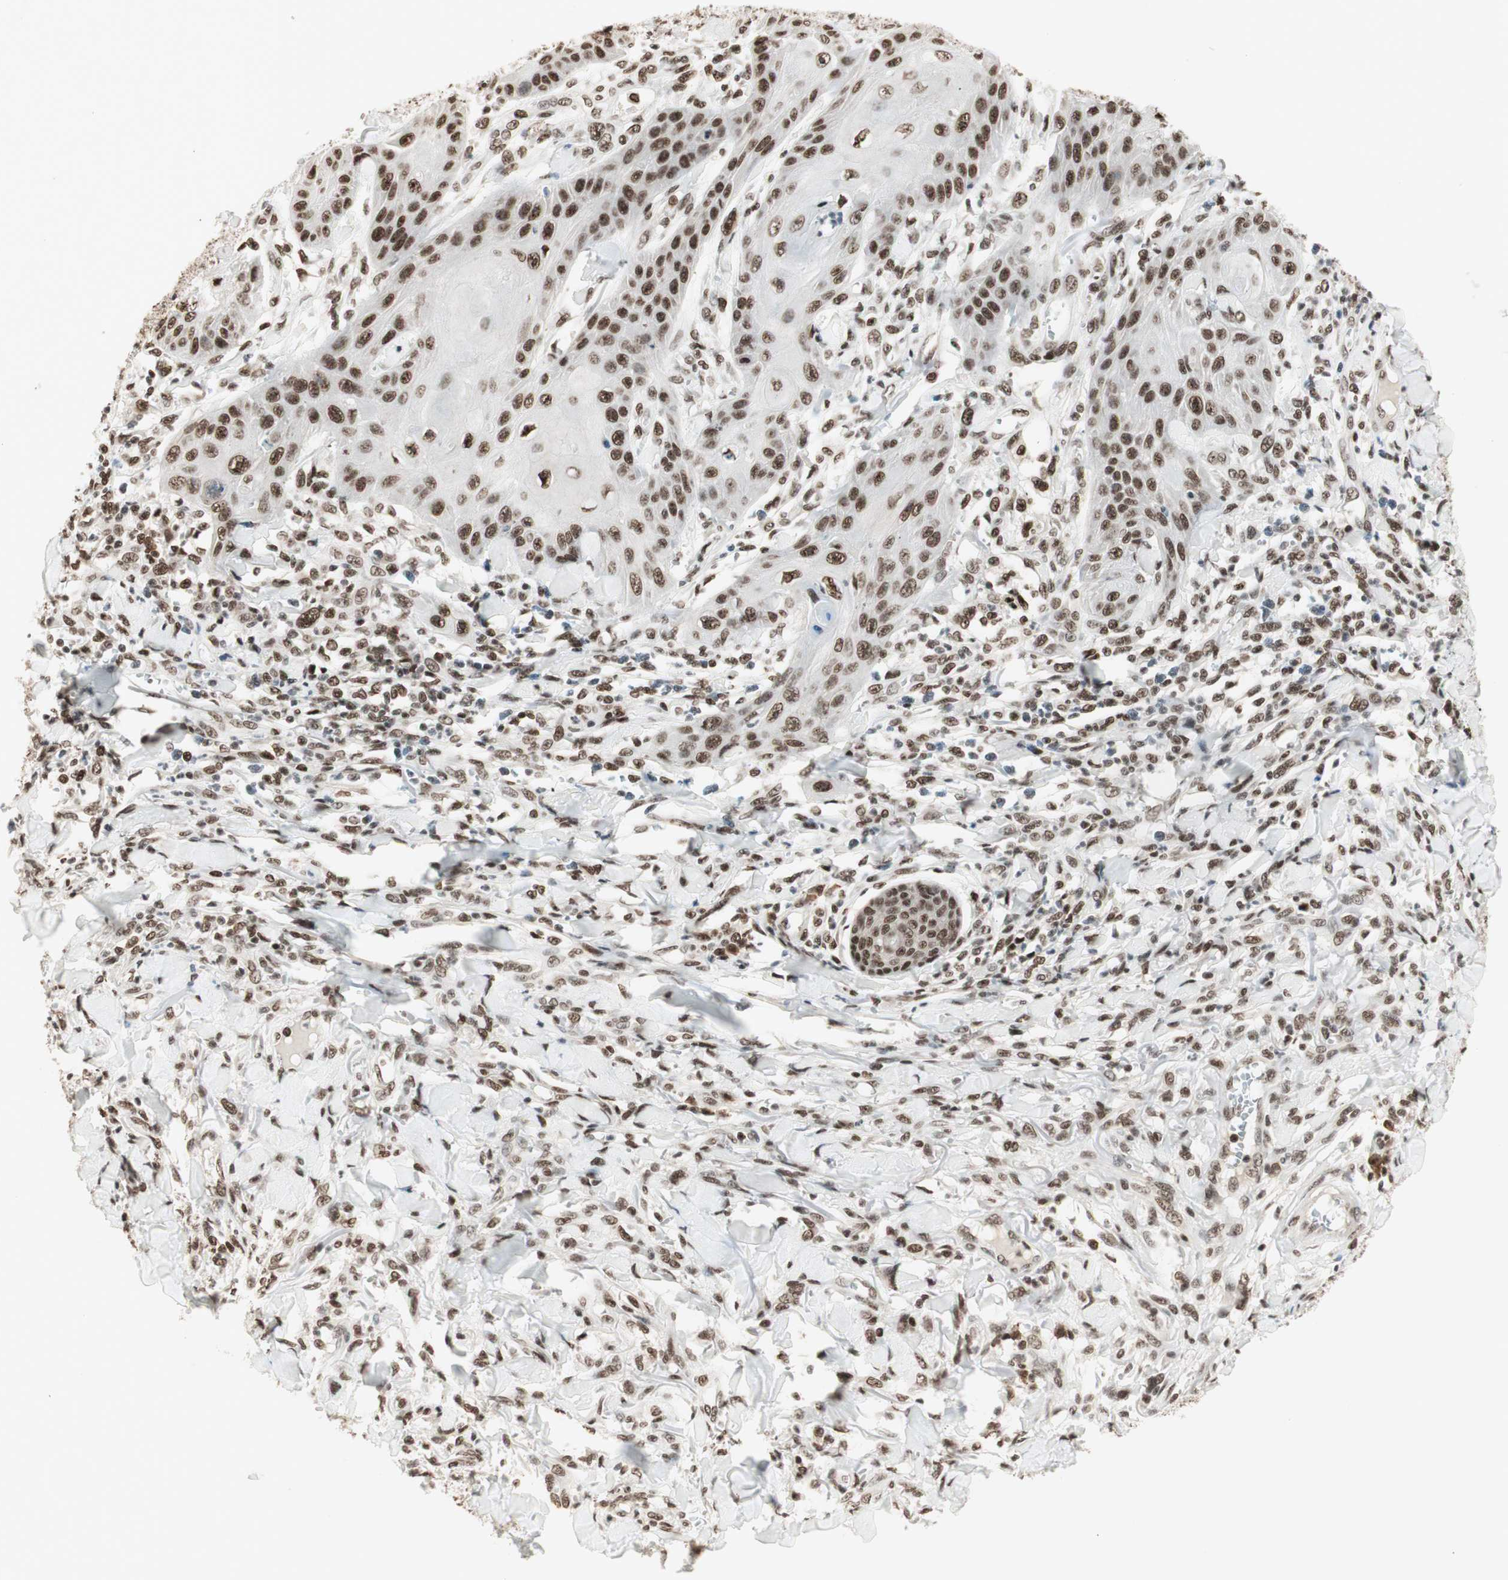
{"staining": {"intensity": "strong", "quantity": ">75%", "location": "nuclear"}, "tissue": "skin cancer", "cell_type": "Tumor cells", "image_type": "cancer", "snomed": [{"axis": "morphology", "description": "Squamous cell carcinoma, NOS"}, {"axis": "topography", "description": "Skin"}], "caption": "A brown stain labels strong nuclear expression of a protein in skin cancer (squamous cell carcinoma) tumor cells.", "gene": "SMARCE1", "patient": {"sex": "female", "age": 78}}